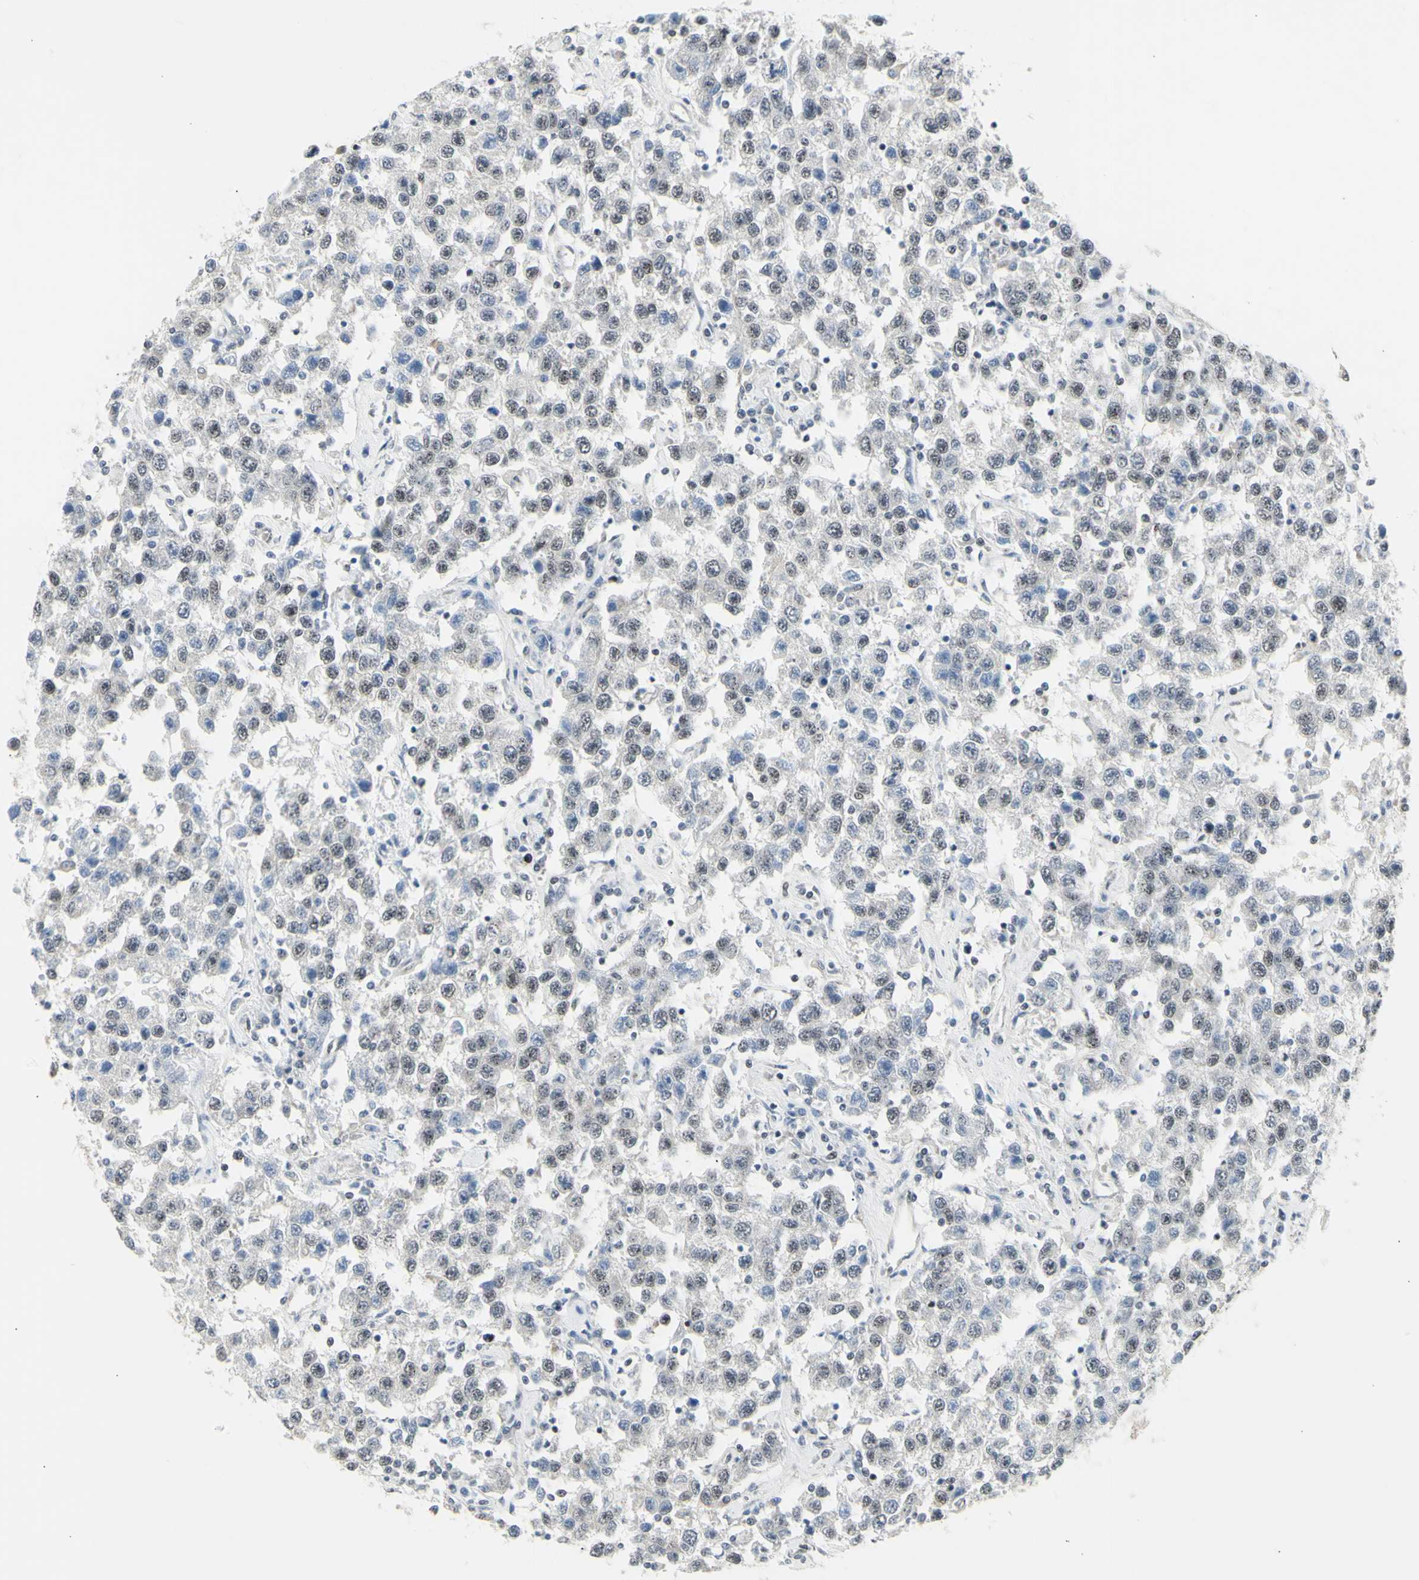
{"staining": {"intensity": "negative", "quantity": "none", "location": "none"}, "tissue": "testis cancer", "cell_type": "Tumor cells", "image_type": "cancer", "snomed": [{"axis": "morphology", "description": "Seminoma, NOS"}, {"axis": "topography", "description": "Testis"}], "caption": "Testis cancer (seminoma) stained for a protein using immunohistochemistry demonstrates no expression tumor cells.", "gene": "DHRS7B", "patient": {"sex": "male", "age": 41}}